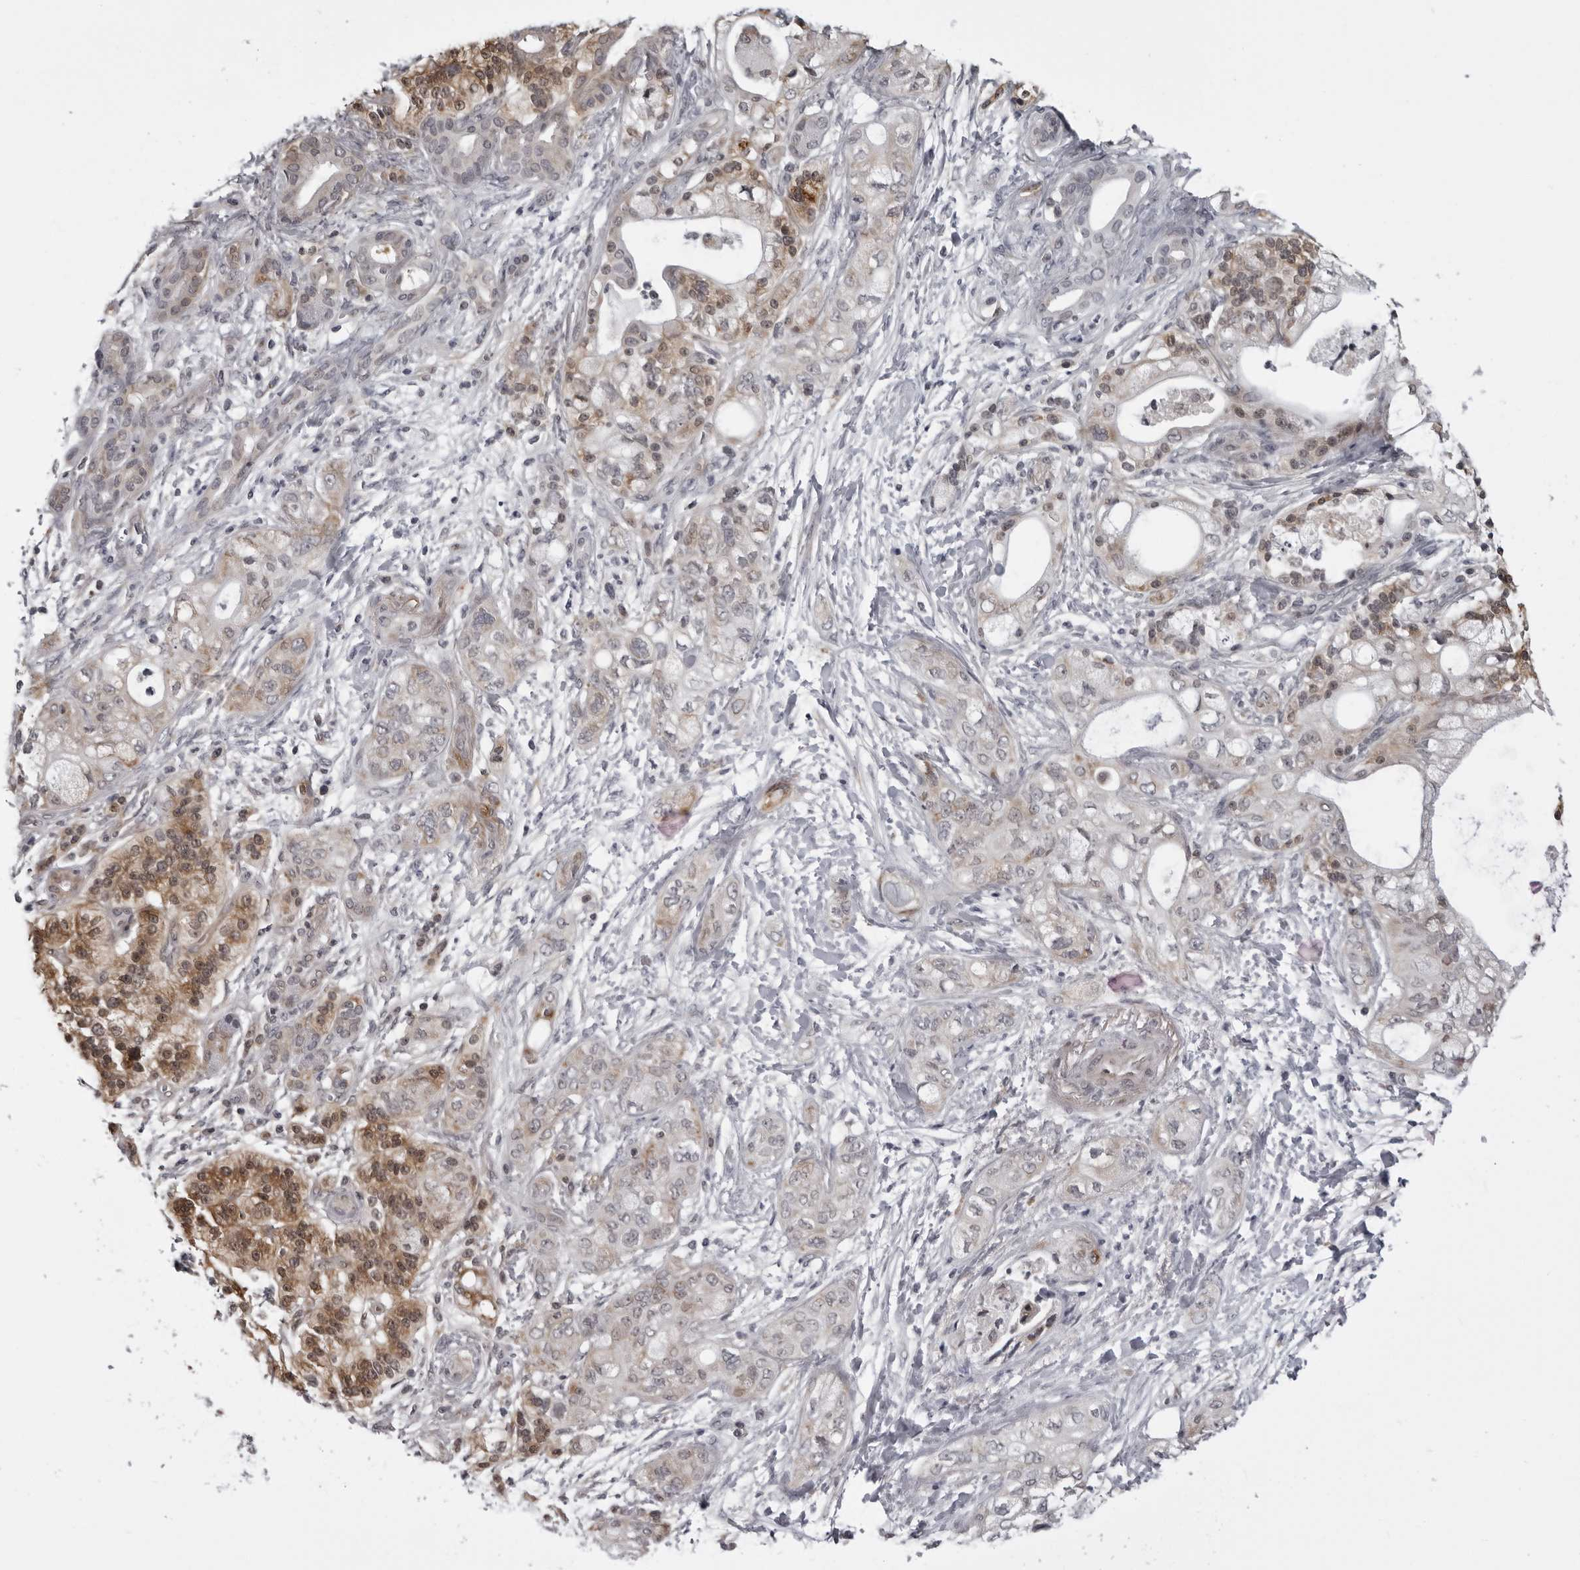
{"staining": {"intensity": "weak", "quantity": "<25%", "location": "cytoplasmic/membranous"}, "tissue": "pancreatic cancer", "cell_type": "Tumor cells", "image_type": "cancer", "snomed": [{"axis": "morphology", "description": "Adenocarcinoma, NOS"}, {"axis": "topography", "description": "Pancreas"}], "caption": "The IHC histopathology image has no significant expression in tumor cells of pancreatic cancer (adenocarcinoma) tissue.", "gene": "RTCA", "patient": {"sex": "male", "age": 70}}